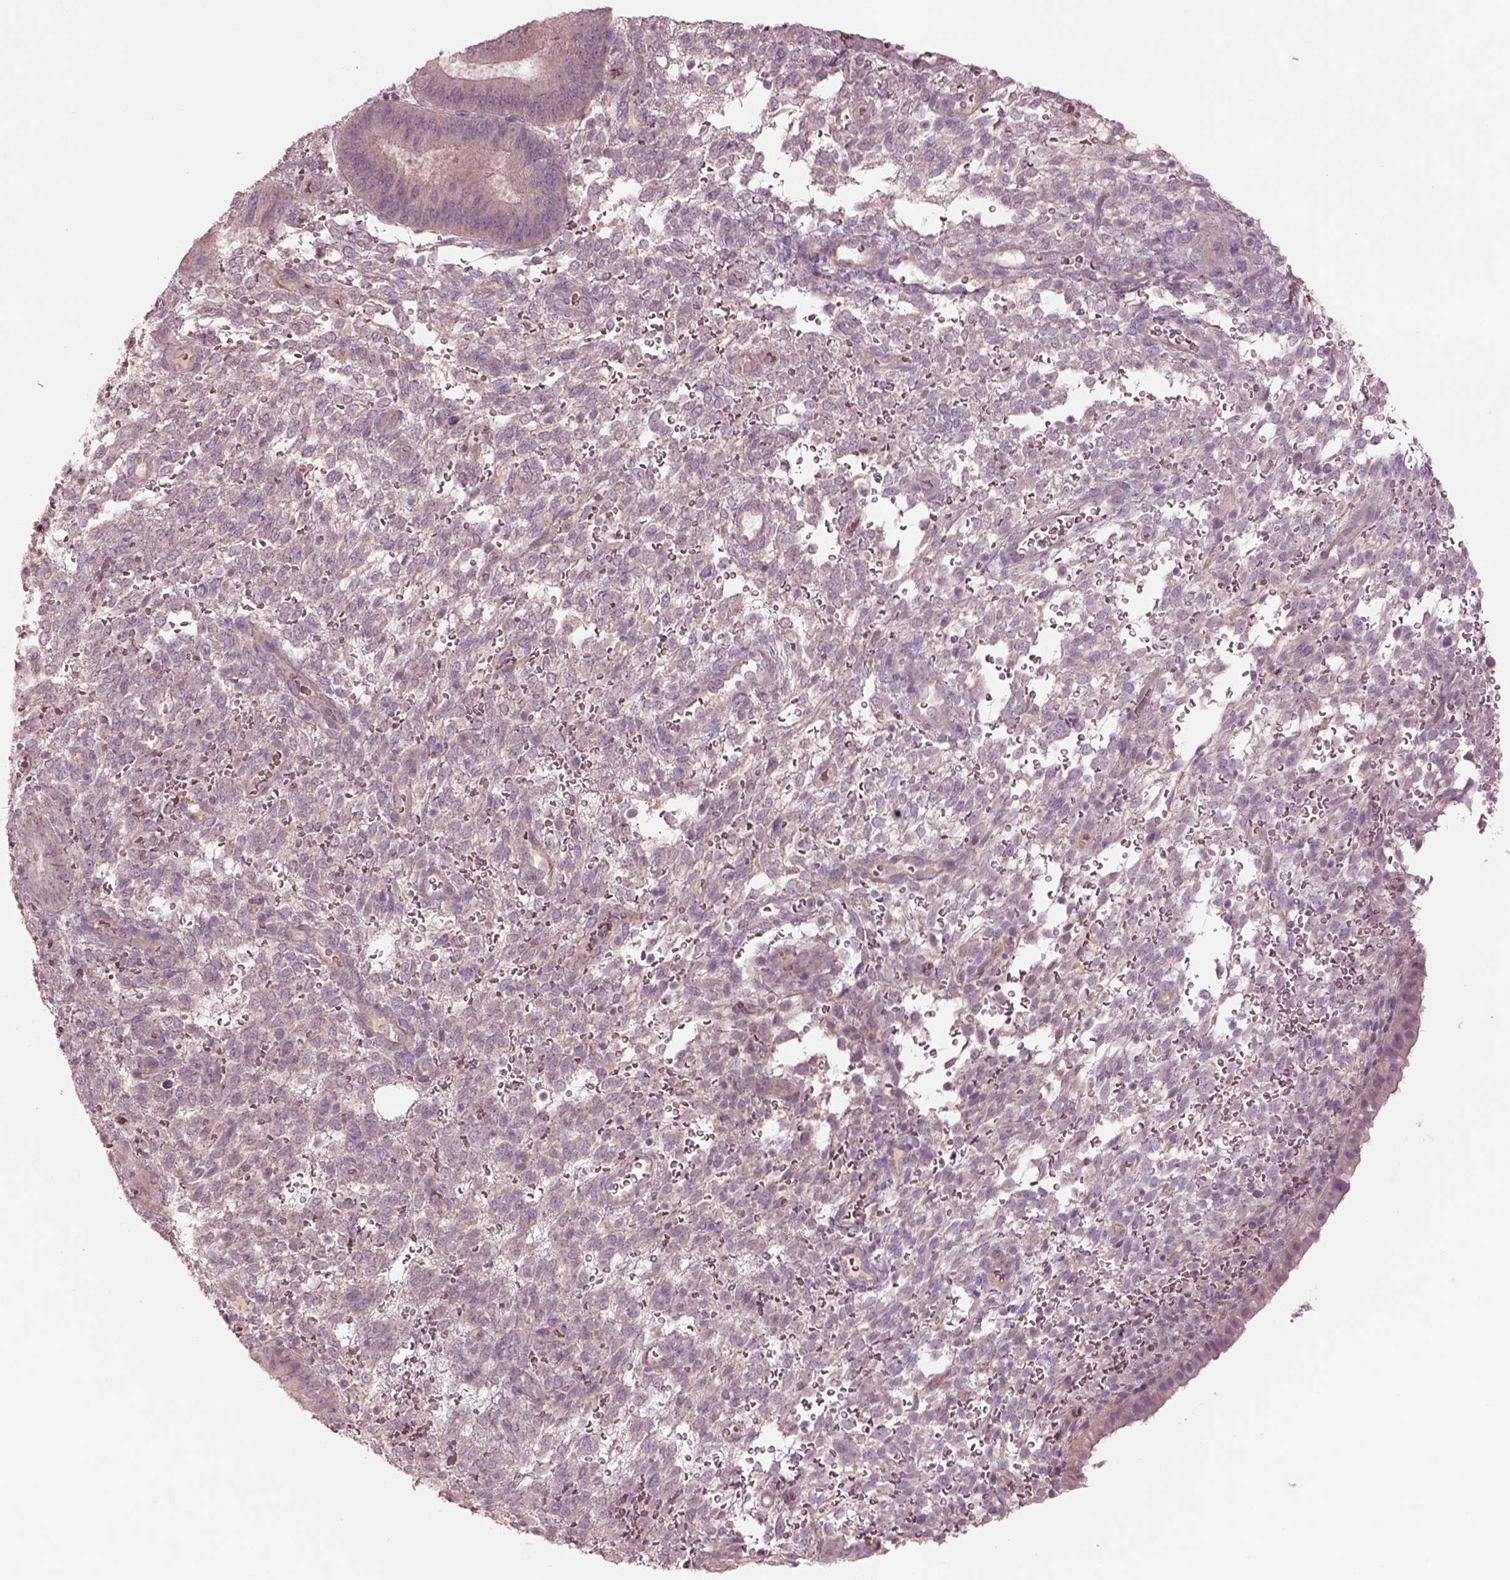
{"staining": {"intensity": "negative", "quantity": "none", "location": "none"}, "tissue": "endometrium", "cell_type": "Cells in endometrial stroma", "image_type": "normal", "snomed": [{"axis": "morphology", "description": "Normal tissue, NOS"}, {"axis": "topography", "description": "Endometrium"}], "caption": "DAB (3,3'-diaminobenzidine) immunohistochemical staining of normal endometrium exhibits no significant staining in cells in endometrial stroma. (IHC, brightfield microscopy, high magnification).", "gene": "DUOXA2", "patient": {"sex": "female", "age": 39}}